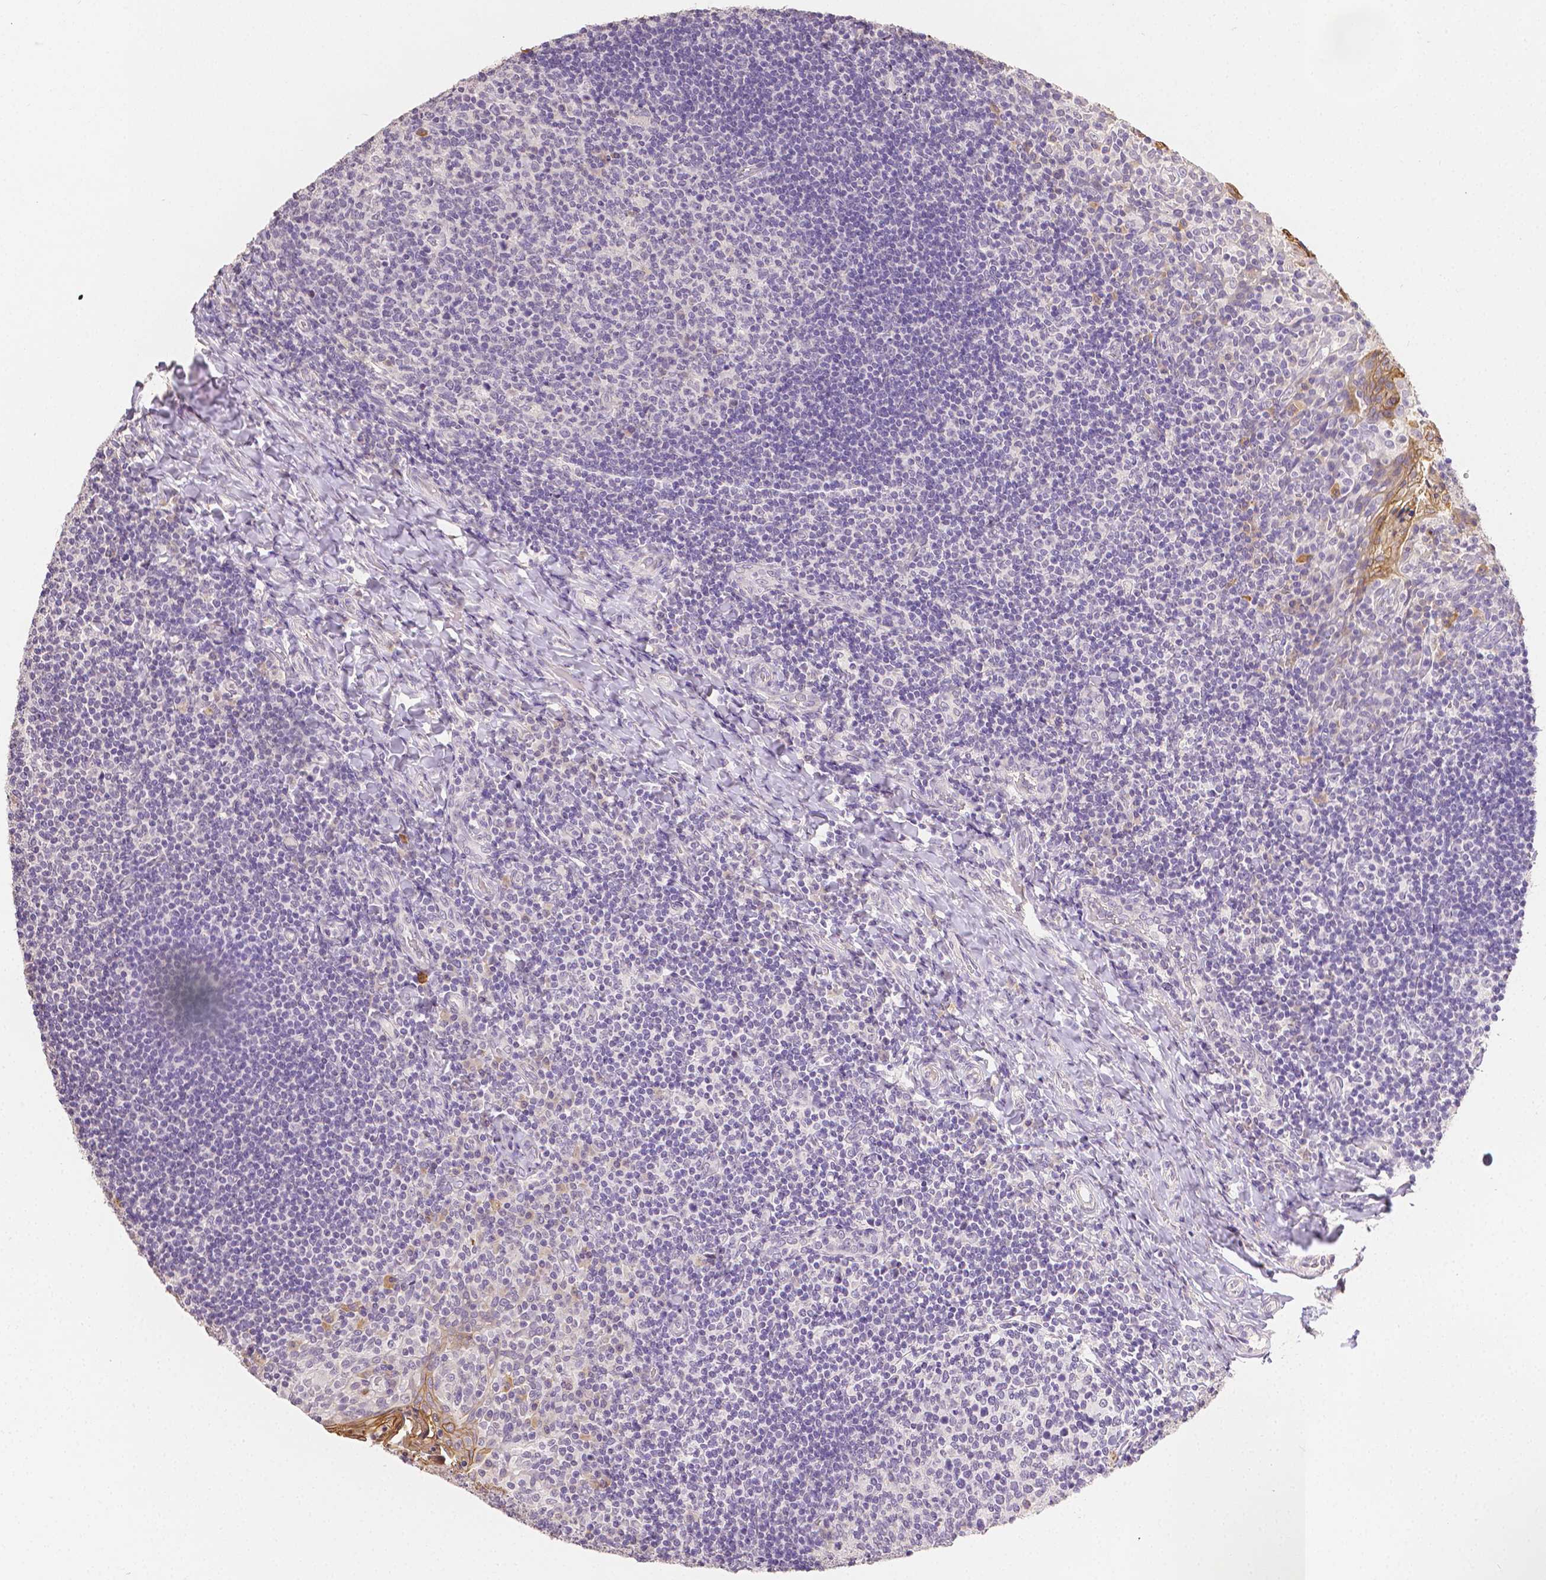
{"staining": {"intensity": "negative", "quantity": "none", "location": "none"}, "tissue": "tonsil", "cell_type": "Germinal center cells", "image_type": "normal", "snomed": [{"axis": "morphology", "description": "Normal tissue, NOS"}, {"axis": "topography", "description": "Tonsil"}], "caption": "This is a histopathology image of immunohistochemistry staining of benign tonsil, which shows no positivity in germinal center cells. (DAB immunohistochemistry (IHC) with hematoxylin counter stain).", "gene": "TGM1", "patient": {"sex": "female", "age": 10}}